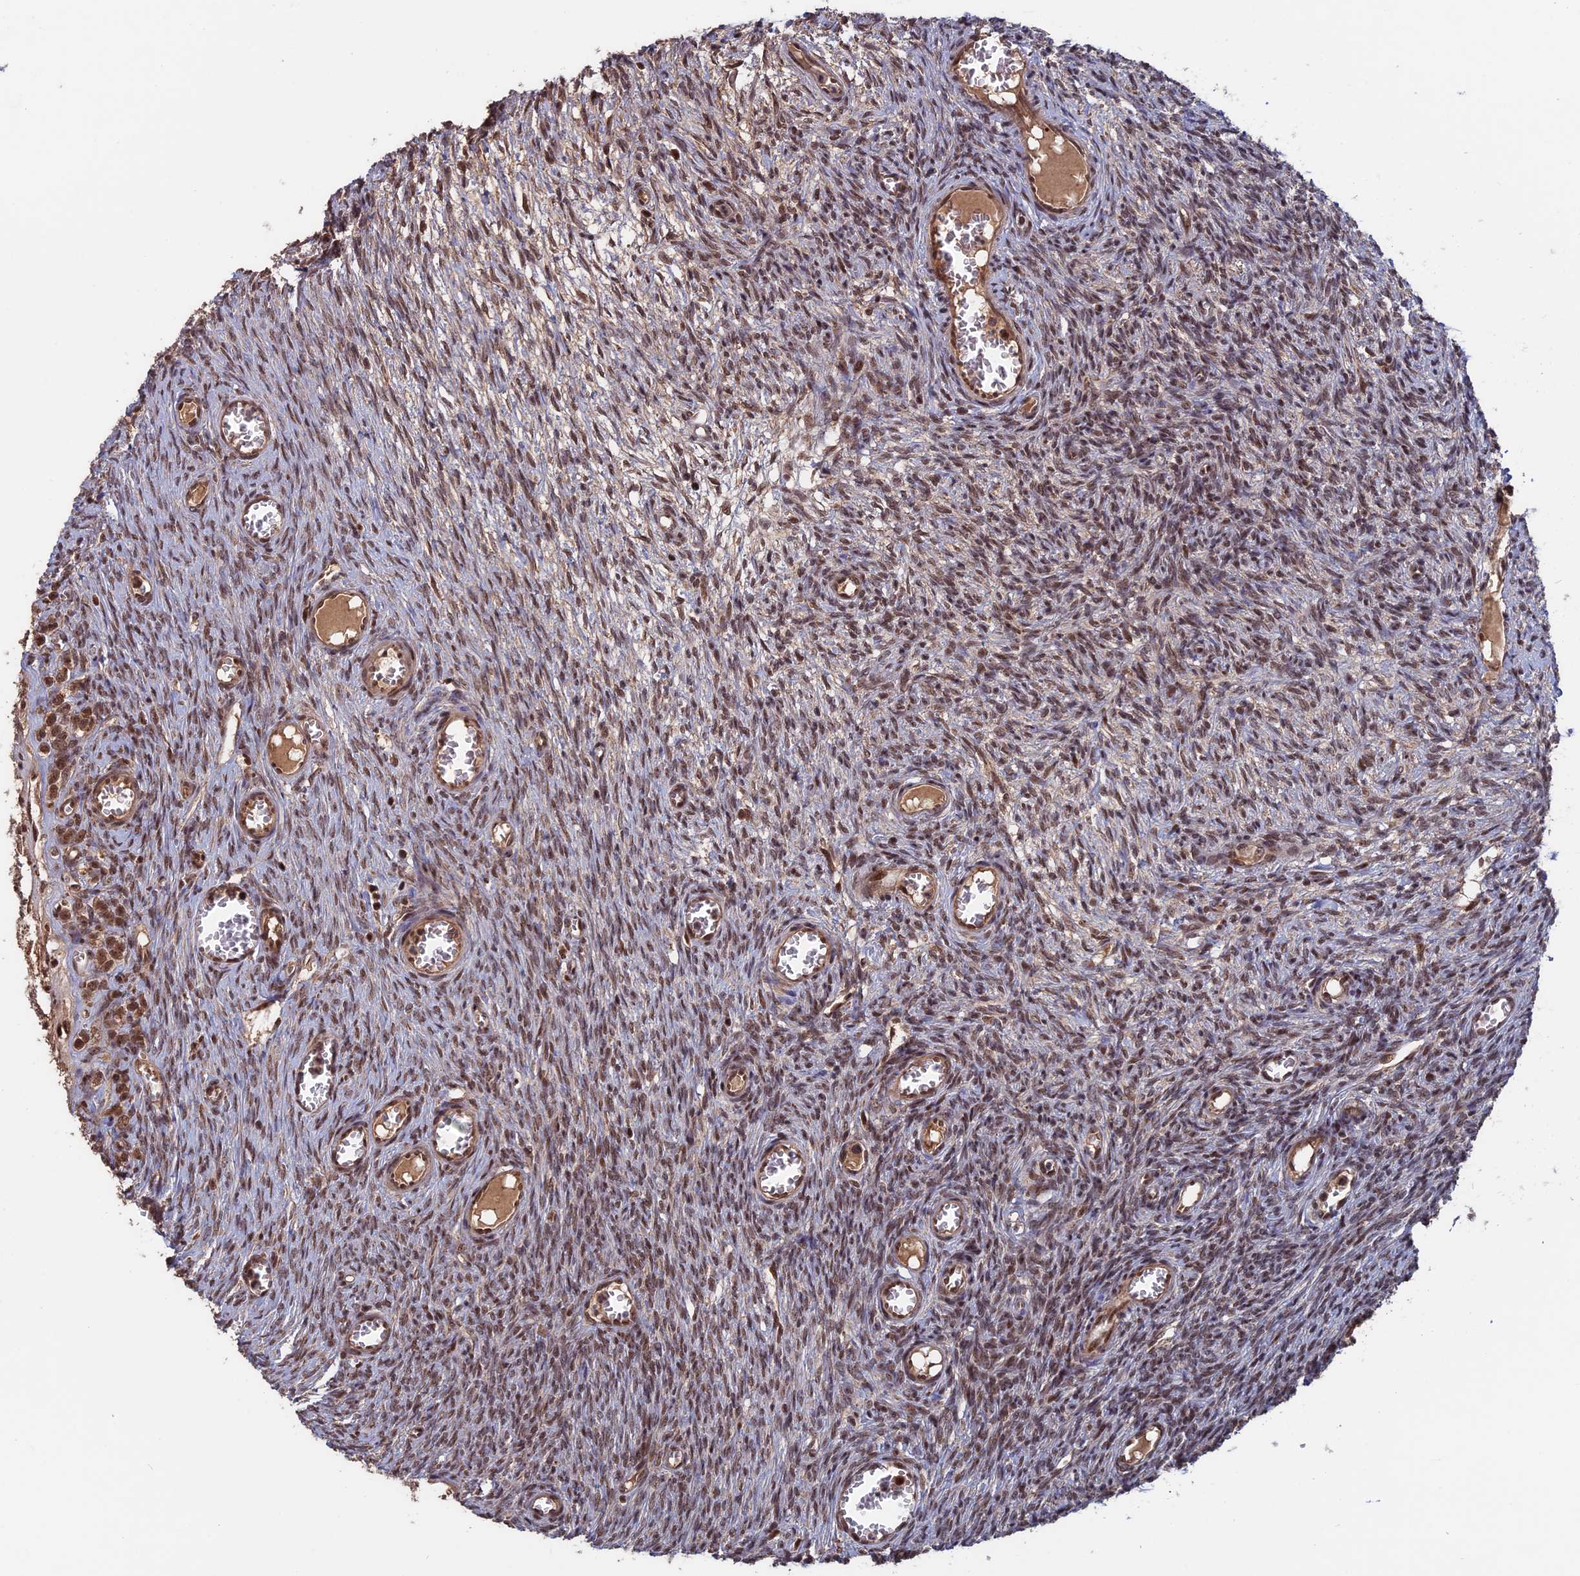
{"staining": {"intensity": "strong", "quantity": ">75%", "location": "cytoplasmic/membranous"}, "tissue": "ovary", "cell_type": "Follicle cells", "image_type": "normal", "snomed": [{"axis": "morphology", "description": "Normal tissue, NOS"}, {"axis": "topography", "description": "Ovary"}], "caption": "Approximately >75% of follicle cells in unremarkable human ovary demonstrate strong cytoplasmic/membranous protein expression as visualized by brown immunohistochemical staining.", "gene": "CACTIN", "patient": {"sex": "female", "age": 44}}